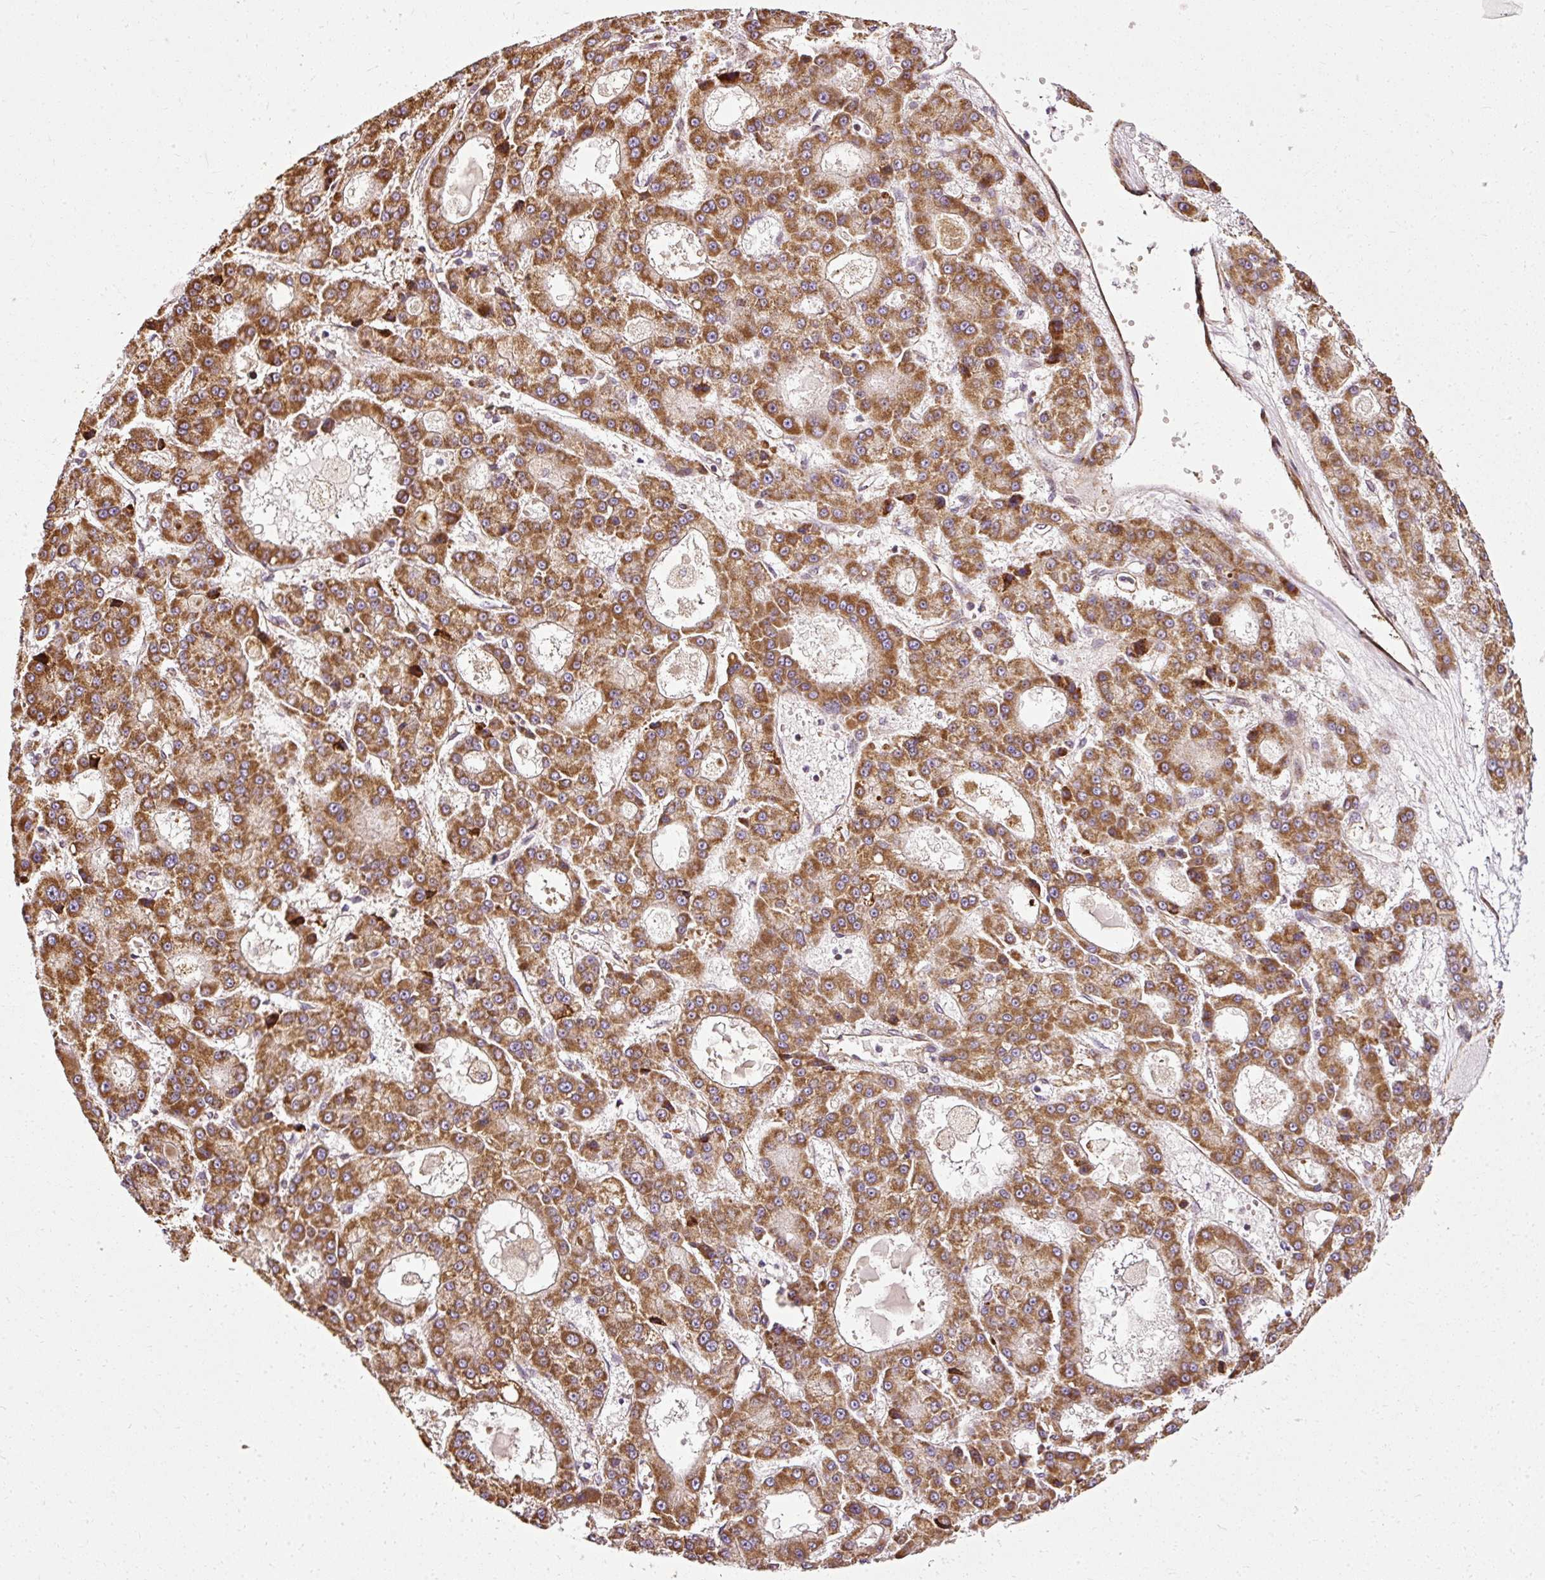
{"staining": {"intensity": "strong", "quantity": ">75%", "location": "cytoplasmic/membranous"}, "tissue": "liver cancer", "cell_type": "Tumor cells", "image_type": "cancer", "snomed": [{"axis": "morphology", "description": "Carcinoma, Hepatocellular, NOS"}, {"axis": "topography", "description": "Liver"}], "caption": "Immunohistochemical staining of human liver cancer demonstrates high levels of strong cytoplasmic/membranous protein positivity in about >75% of tumor cells.", "gene": "ISCU", "patient": {"sex": "male", "age": 70}}